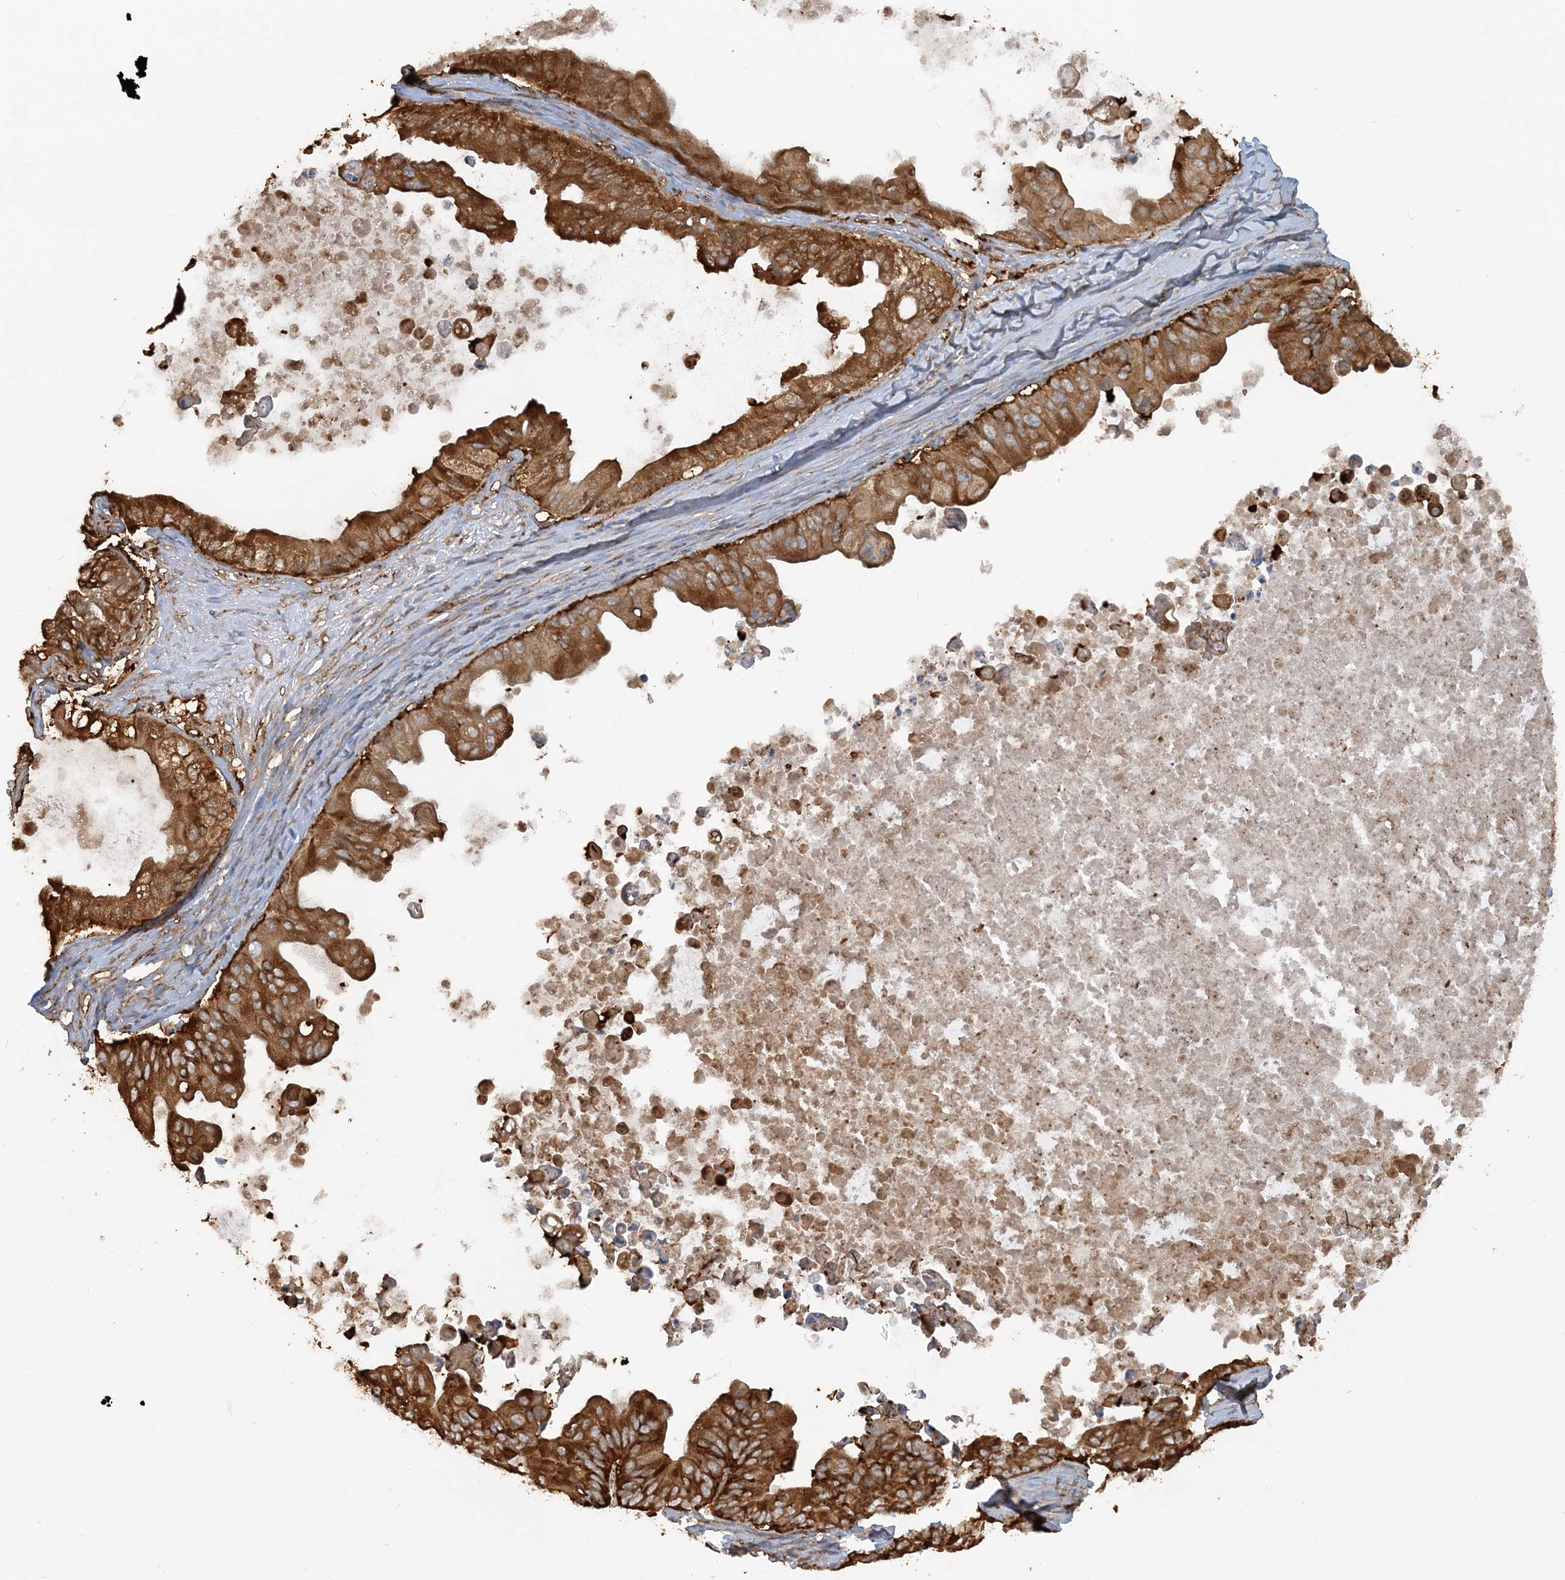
{"staining": {"intensity": "strong", "quantity": ">75%", "location": "cytoplasmic/membranous"}, "tissue": "ovarian cancer", "cell_type": "Tumor cells", "image_type": "cancer", "snomed": [{"axis": "morphology", "description": "Cystadenocarcinoma, mucinous, NOS"}, {"axis": "topography", "description": "Ovary"}], "caption": "Immunohistochemistry (IHC) photomicrograph of human mucinous cystadenocarcinoma (ovarian) stained for a protein (brown), which reveals high levels of strong cytoplasmic/membranous staining in approximately >75% of tumor cells.", "gene": "DSTN", "patient": {"sex": "female", "age": 37}}